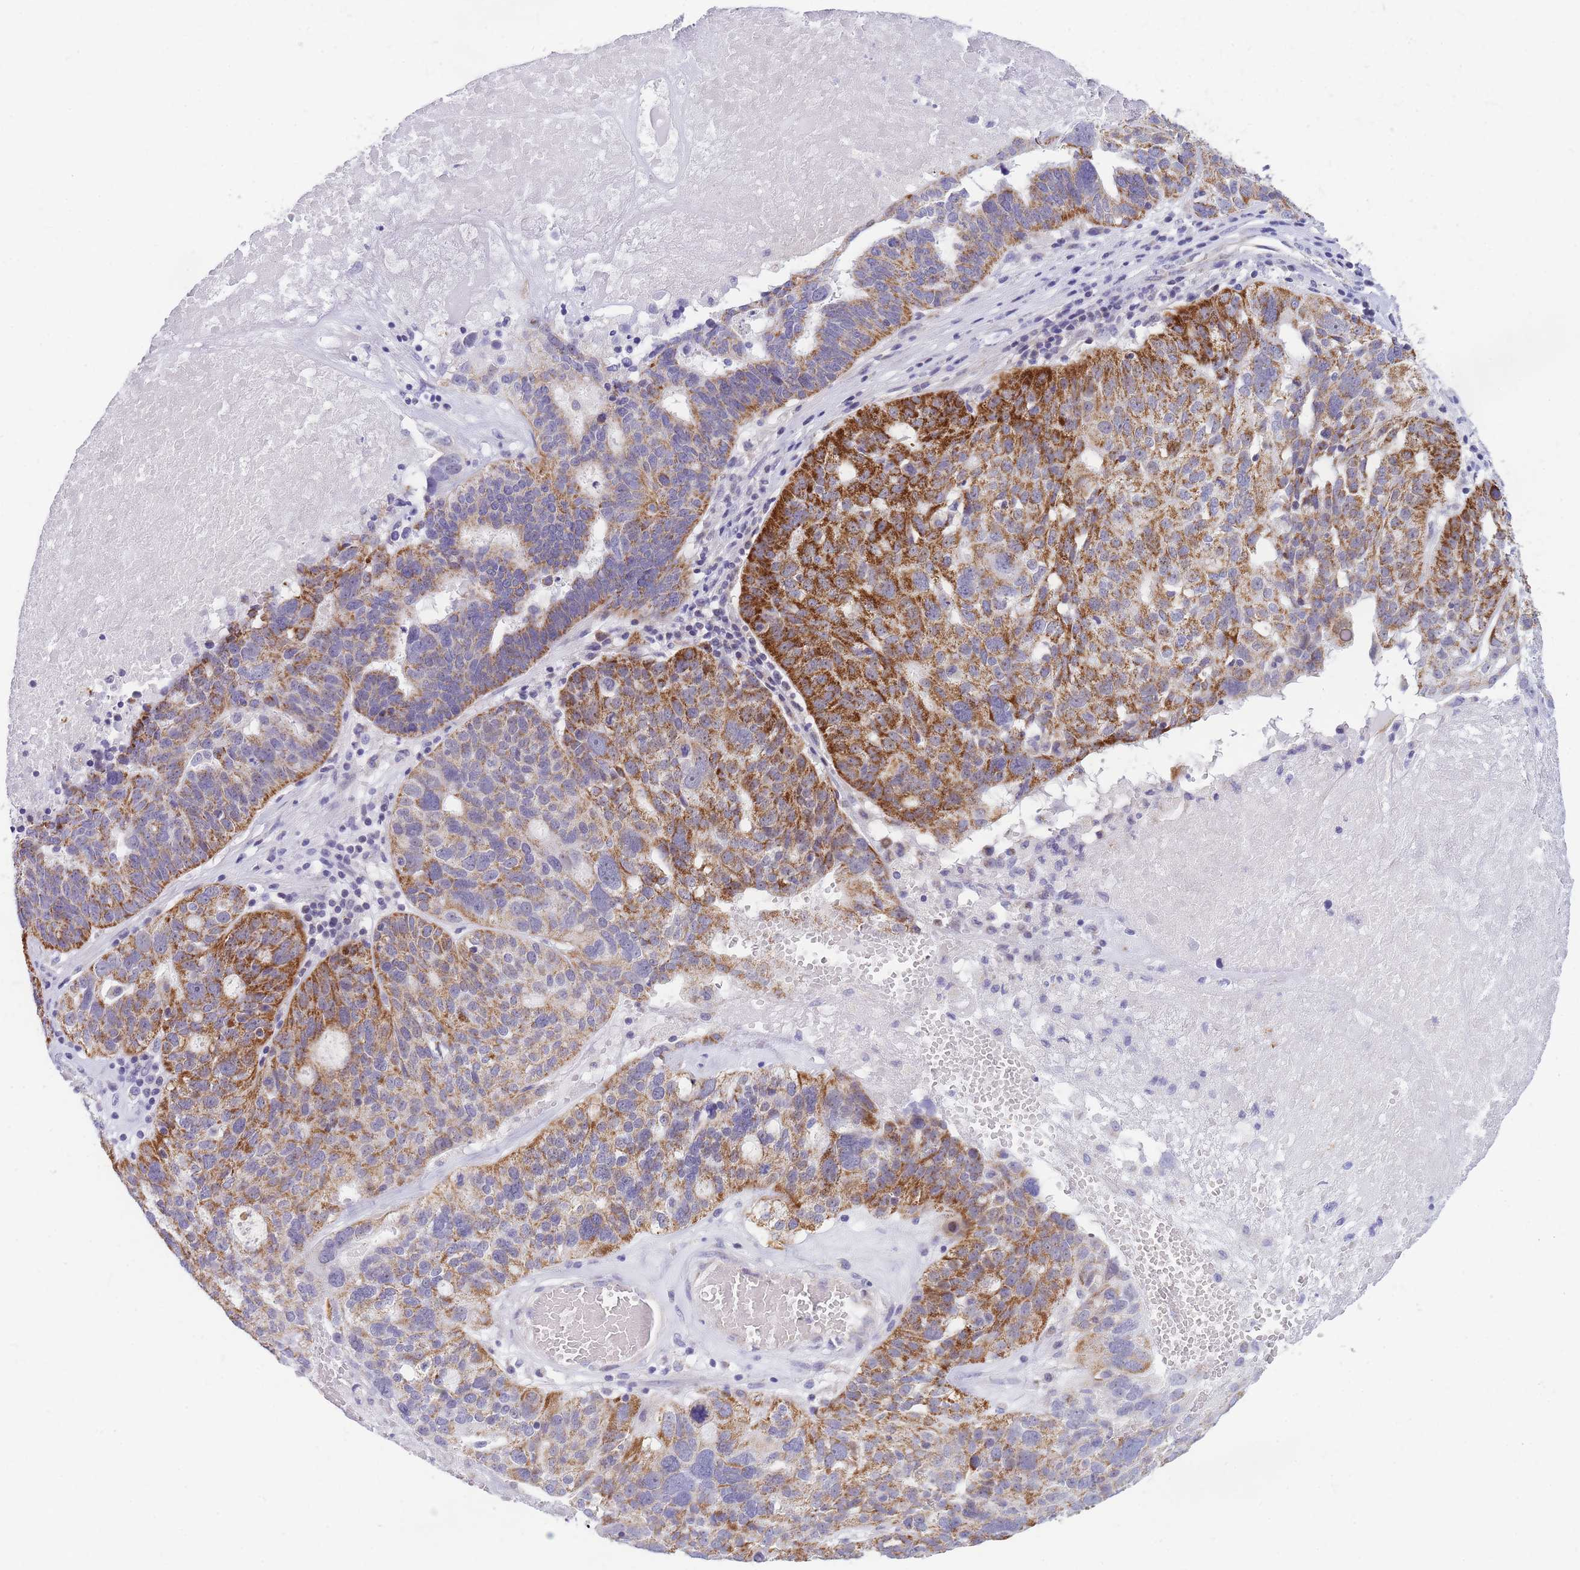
{"staining": {"intensity": "strong", "quantity": "25%-75%", "location": "cytoplasmic/membranous"}, "tissue": "ovarian cancer", "cell_type": "Tumor cells", "image_type": "cancer", "snomed": [{"axis": "morphology", "description": "Cystadenocarcinoma, serous, NOS"}, {"axis": "topography", "description": "Ovary"}], "caption": "Strong cytoplasmic/membranous protein expression is seen in about 25%-75% of tumor cells in ovarian serous cystadenocarcinoma.", "gene": "DDX49", "patient": {"sex": "female", "age": 59}}